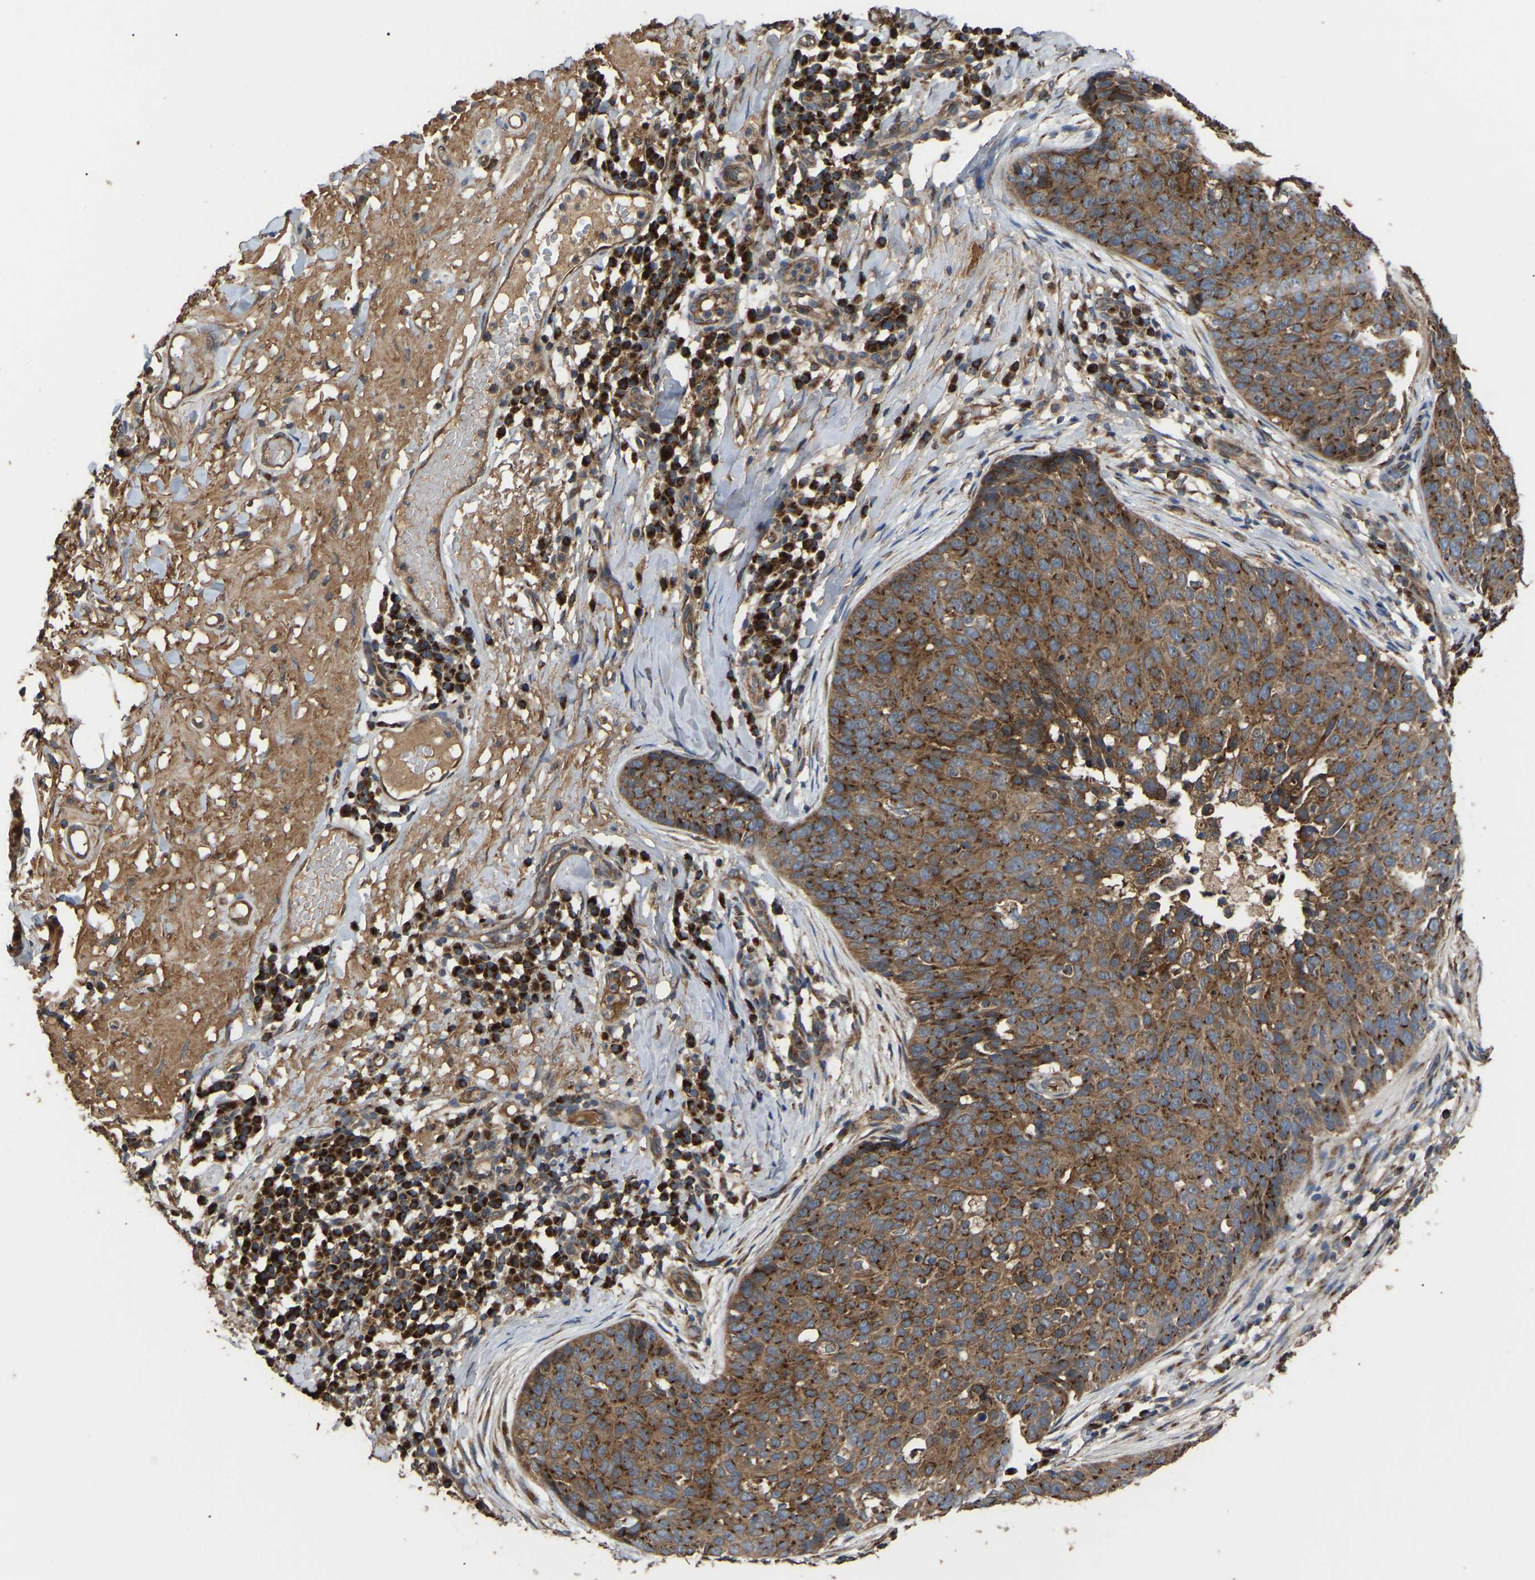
{"staining": {"intensity": "strong", "quantity": "25%-75%", "location": "cytoplasmic/membranous"}, "tissue": "skin cancer", "cell_type": "Tumor cells", "image_type": "cancer", "snomed": [{"axis": "morphology", "description": "Squamous cell carcinoma in situ, NOS"}, {"axis": "morphology", "description": "Squamous cell carcinoma, NOS"}, {"axis": "topography", "description": "Skin"}], "caption": "Skin cancer stained with IHC demonstrates strong cytoplasmic/membranous staining in about 25%-75% of tumor cells.", "gene": "GCC1", "patient": {"sex": "male", "age": 93}}